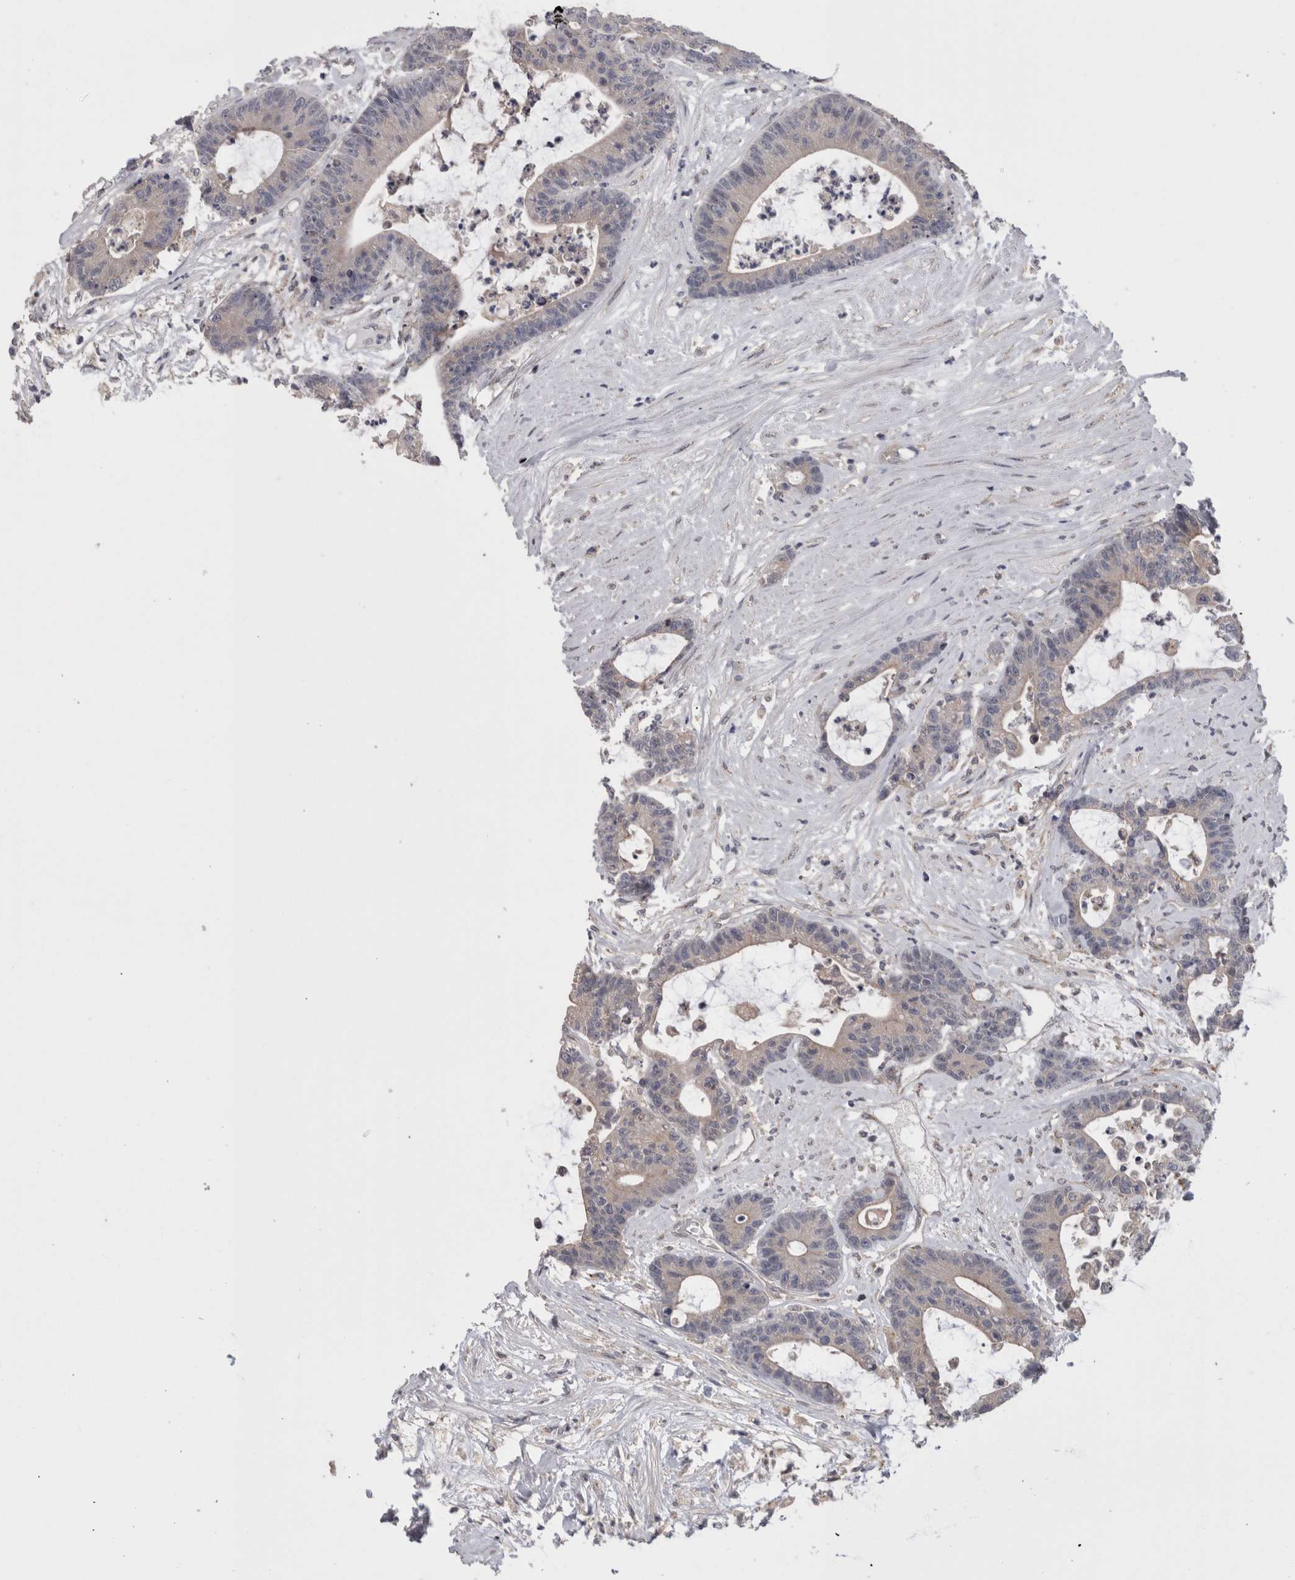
{"staining": {"intensity": "negative", "quantity": "none", "location": "none"}, "tissue": "colorectal cancer", "cell_type": "Tumor cells", "image_type": "cancer", "snomed": [{"axis": "morphology", "description": "Adenocarcinoma, NOS"}, {"axis": "topography", "description": "Colon"}], "caption": "DAB (3,3'-diaminobenzidine) immunohistochemical staining of human colorectal cancer demonstrates no significant positivity in tumor cells.", "gene": "DCTN6", "patient": {"sex": "female", "age": 84}}